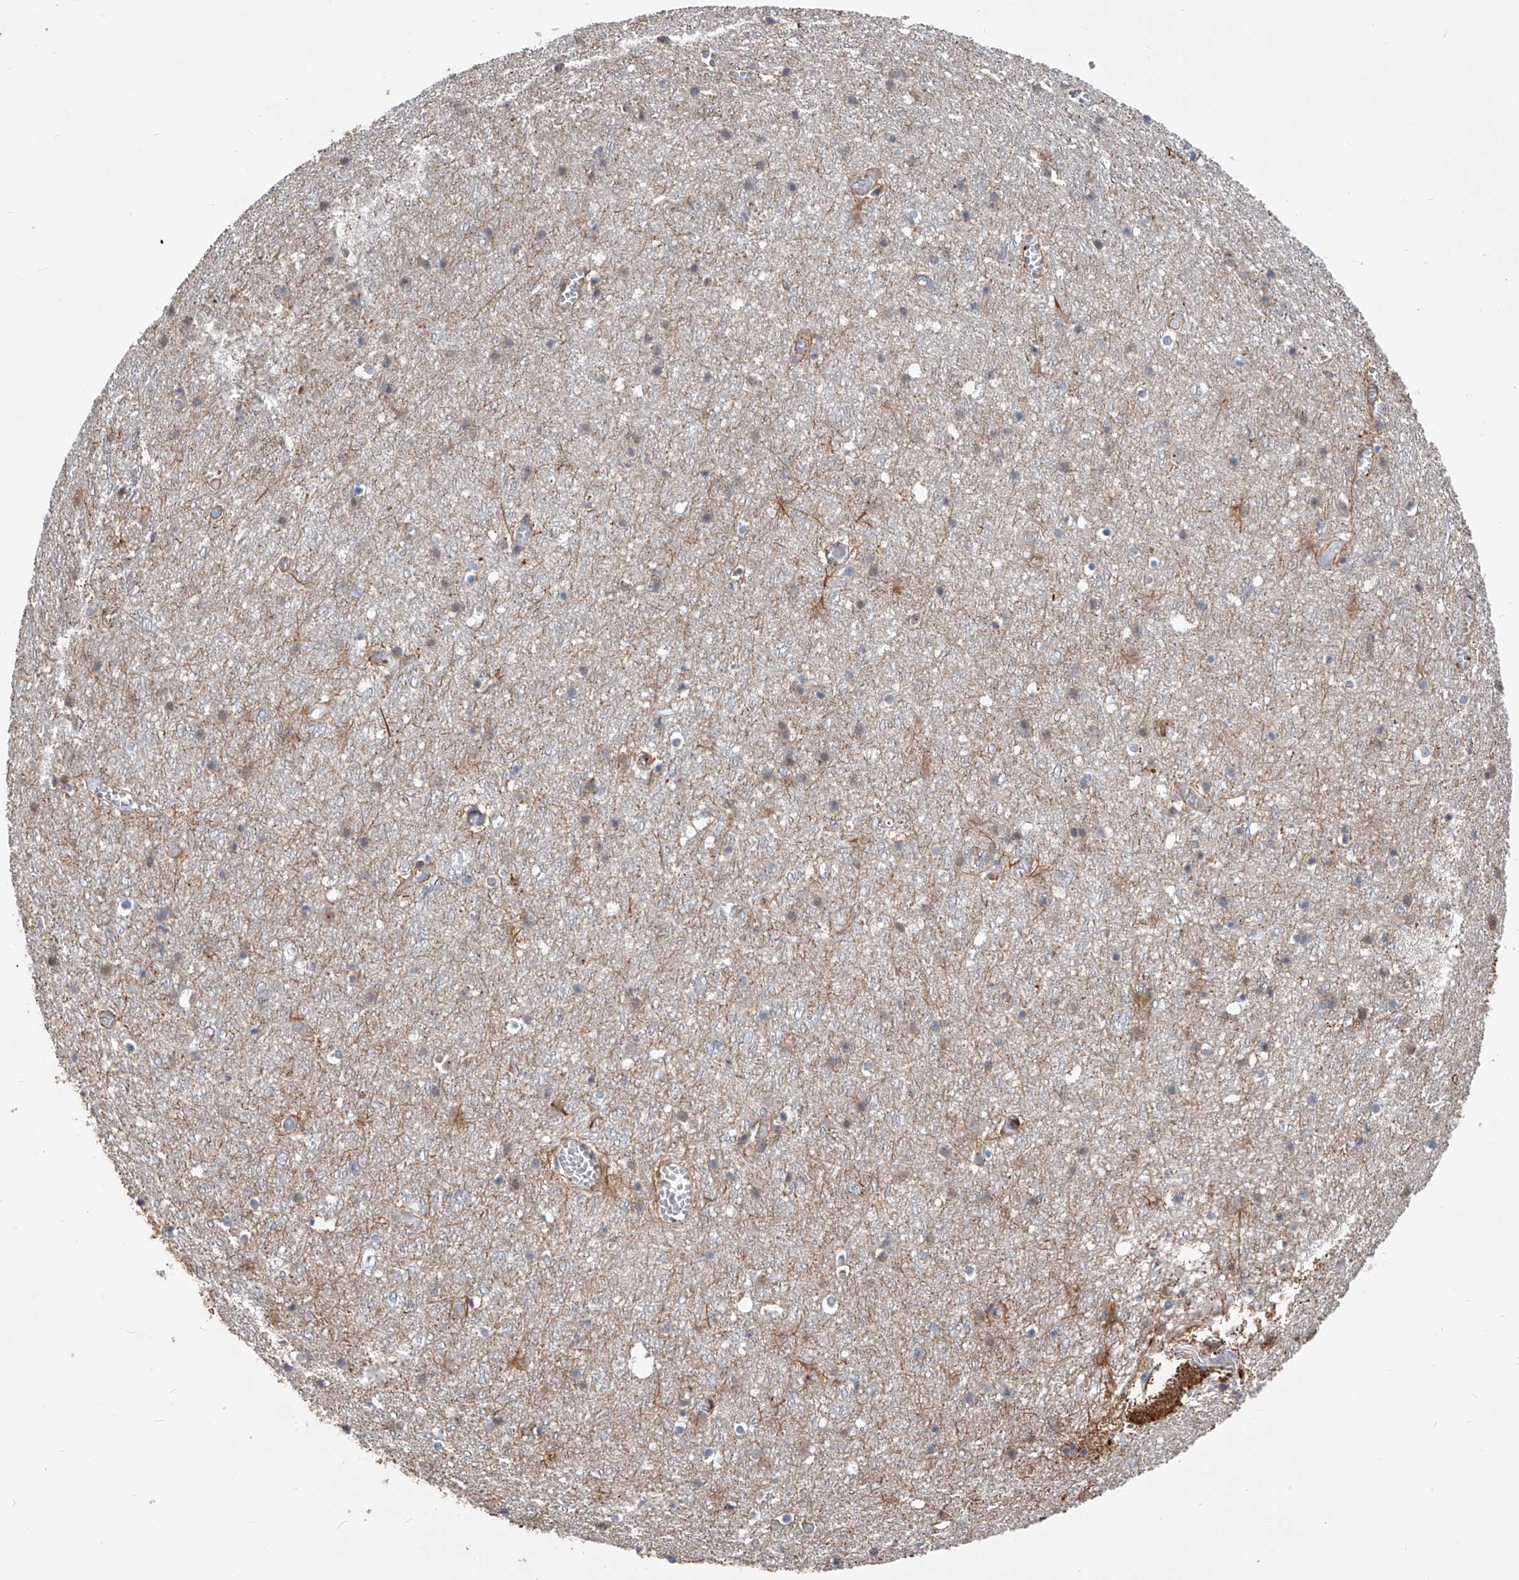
{"staining": {"intensity": "weak", "quantity": "25%-75%", "location": "cytoplasmic/membranous"}, "tissue": "cerebral cortex", "cell_type": "Endothelial cells", "image_type": "normal", "snomed": [{"axis": "morphology", "description": "Normal tissue, NOS"}, {"axis": "topography", "description": "Cerebral cortex"}], "caption": "Protein expression analysis of normal human cerebral cortex reveals weak cytoplasmic/membranous positivity in about 25%-75% of endothelial cells. Using DAB (brown) and hematoxylin (blue) stains, captured at high magnification using brightfield microscopy.", "gene": "ZNF25", "patient": {"sex": "female", "age": 64}}